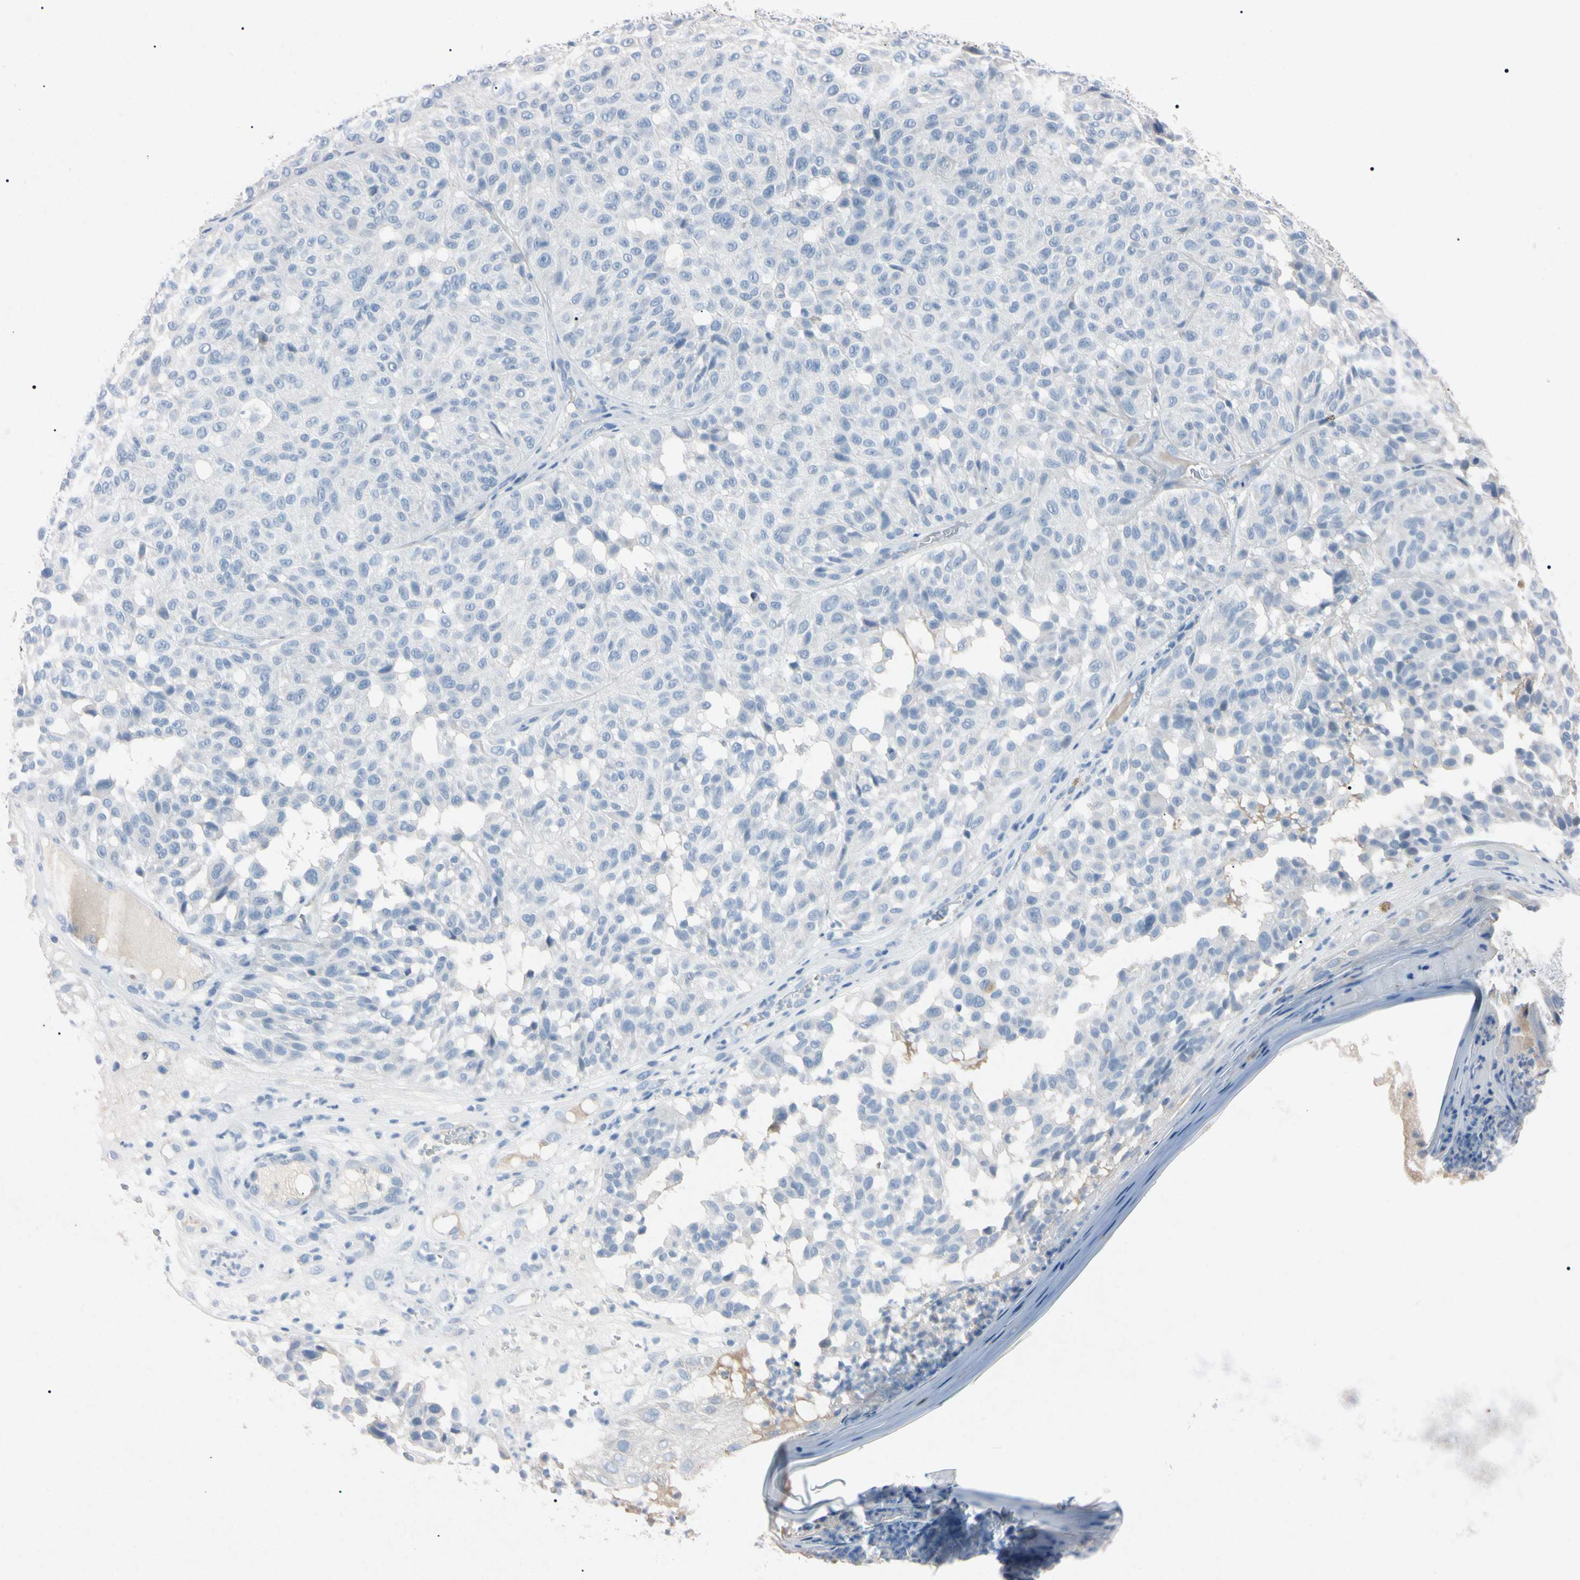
{"staining": {"intensity": "negative", "quantity": "none", "location": "none"}, "tissue": "melanoma", "cell_type": "Tumor cells", "image_type": "cancer", "snomed": [{"axis": "morphology", "description": "Malignant melanoma, NOS"}, {"axis": "topography", "description": "Skin"}], "caption": "Melanoma was stained to show a protein in brown. There is no significant positivity in tumor cells. The staining was performed using DAB (3,3'-diaminobenzidine) to visualize the protein expression in brown, while the nuclei were stained in blue with hematoxylin (Magnification: 20x).", "gene": "ELN", "patient": {"sex": "female", "age": 46}}